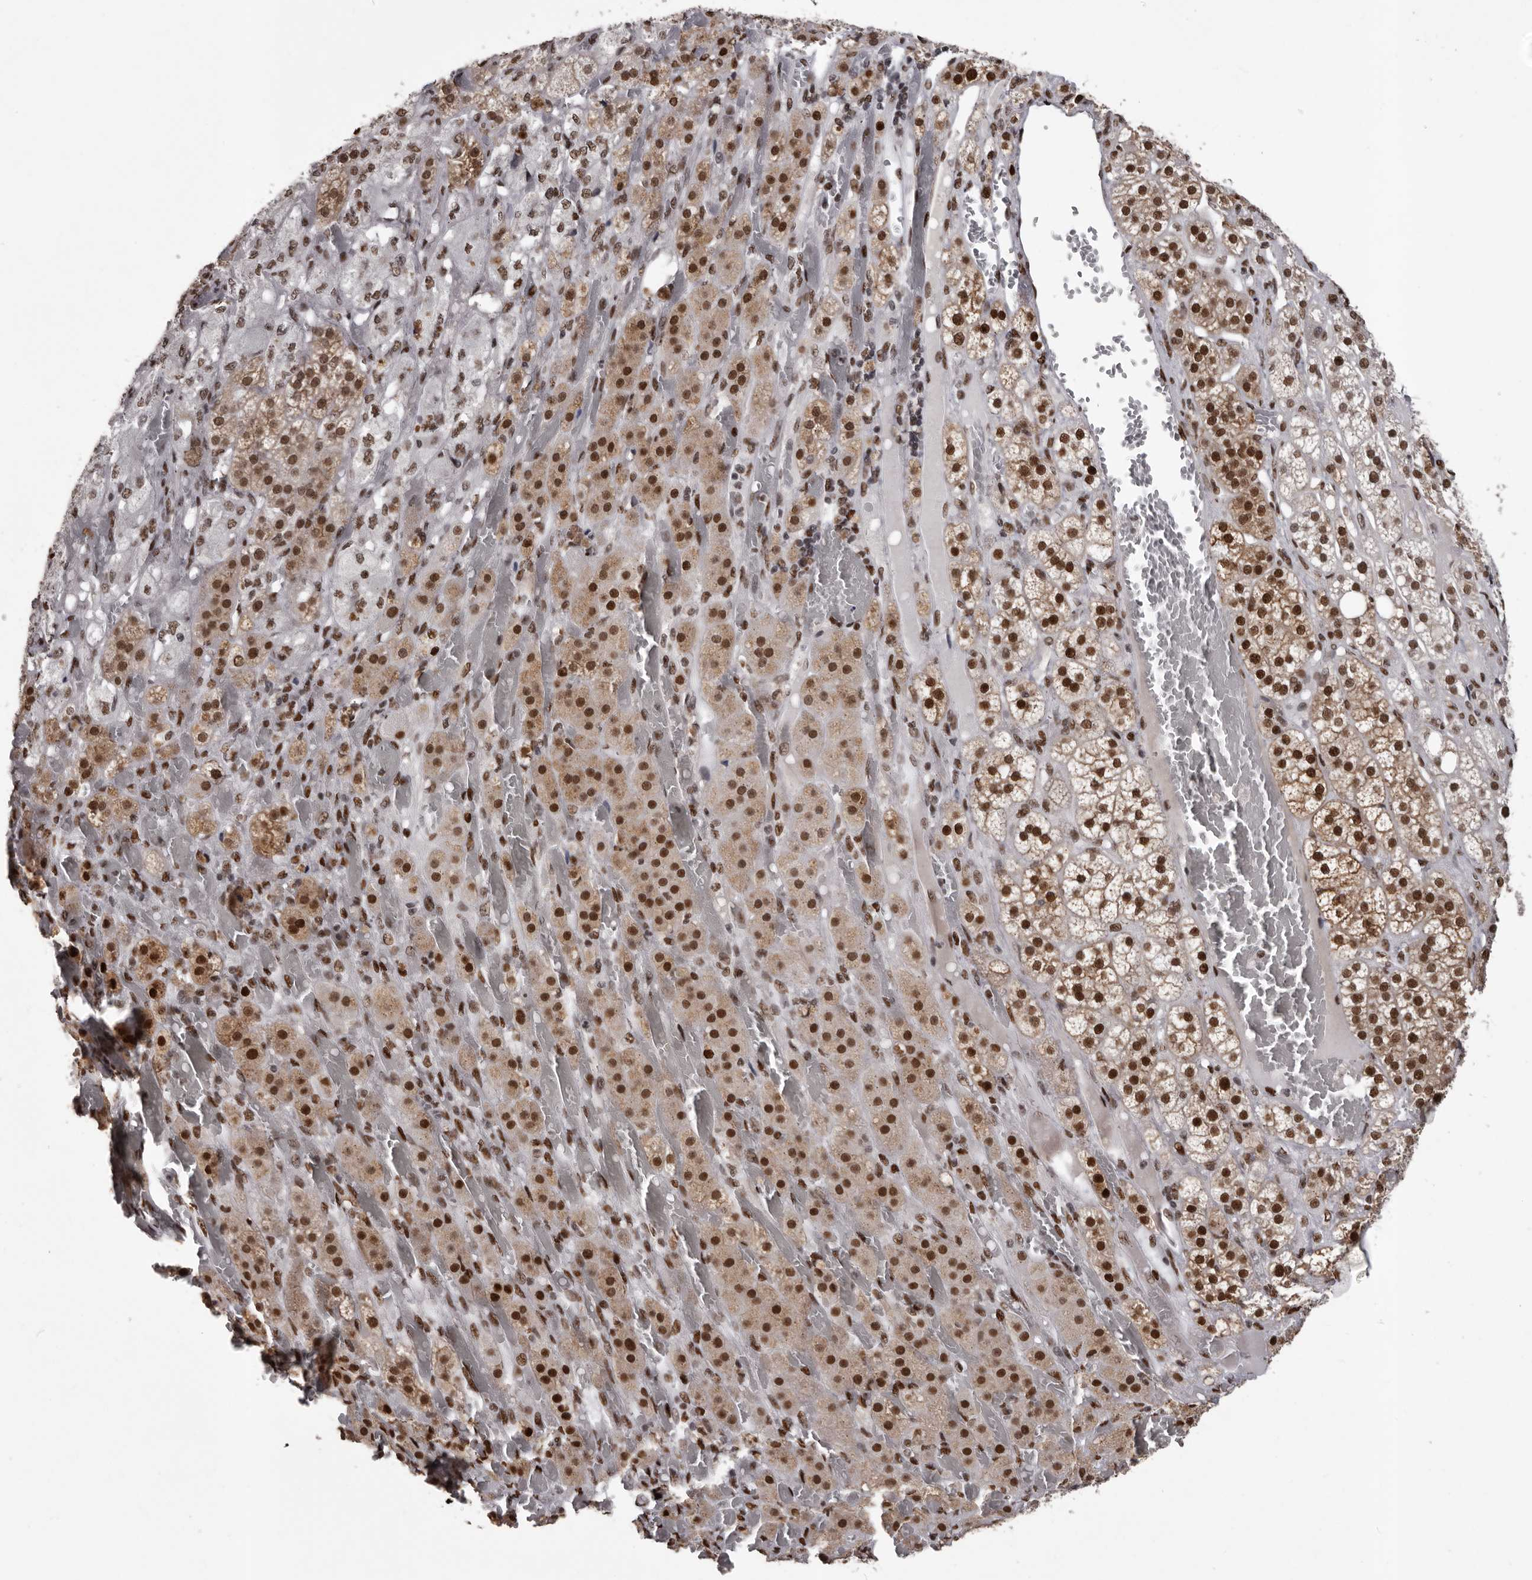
{"staining": {"intensity": "strong", "quantity": ">75%", "location": "nuclear"}, "tissue": "adrenal gland", "cell_type": "Glandular cells", "image_type": "normal", "snomed": [{"axis": "morphology", "description": "Normal tissue, NOS"}, {"axis": "topography", "description": "Adrenal gland"}], "caption": "Immunohistochemical staining of unremarkable adrenal gland shows >75% levels of strong nuclear protein staining in about >75% of glandular cells. The staining was performed using DAB to visualize the protein expression in brown, while the nuclei were stained in blue with hematoxylin (Magnification: 20x).", "gene": "NUMA1", "patient": {"sex": "female", "age": 59}}